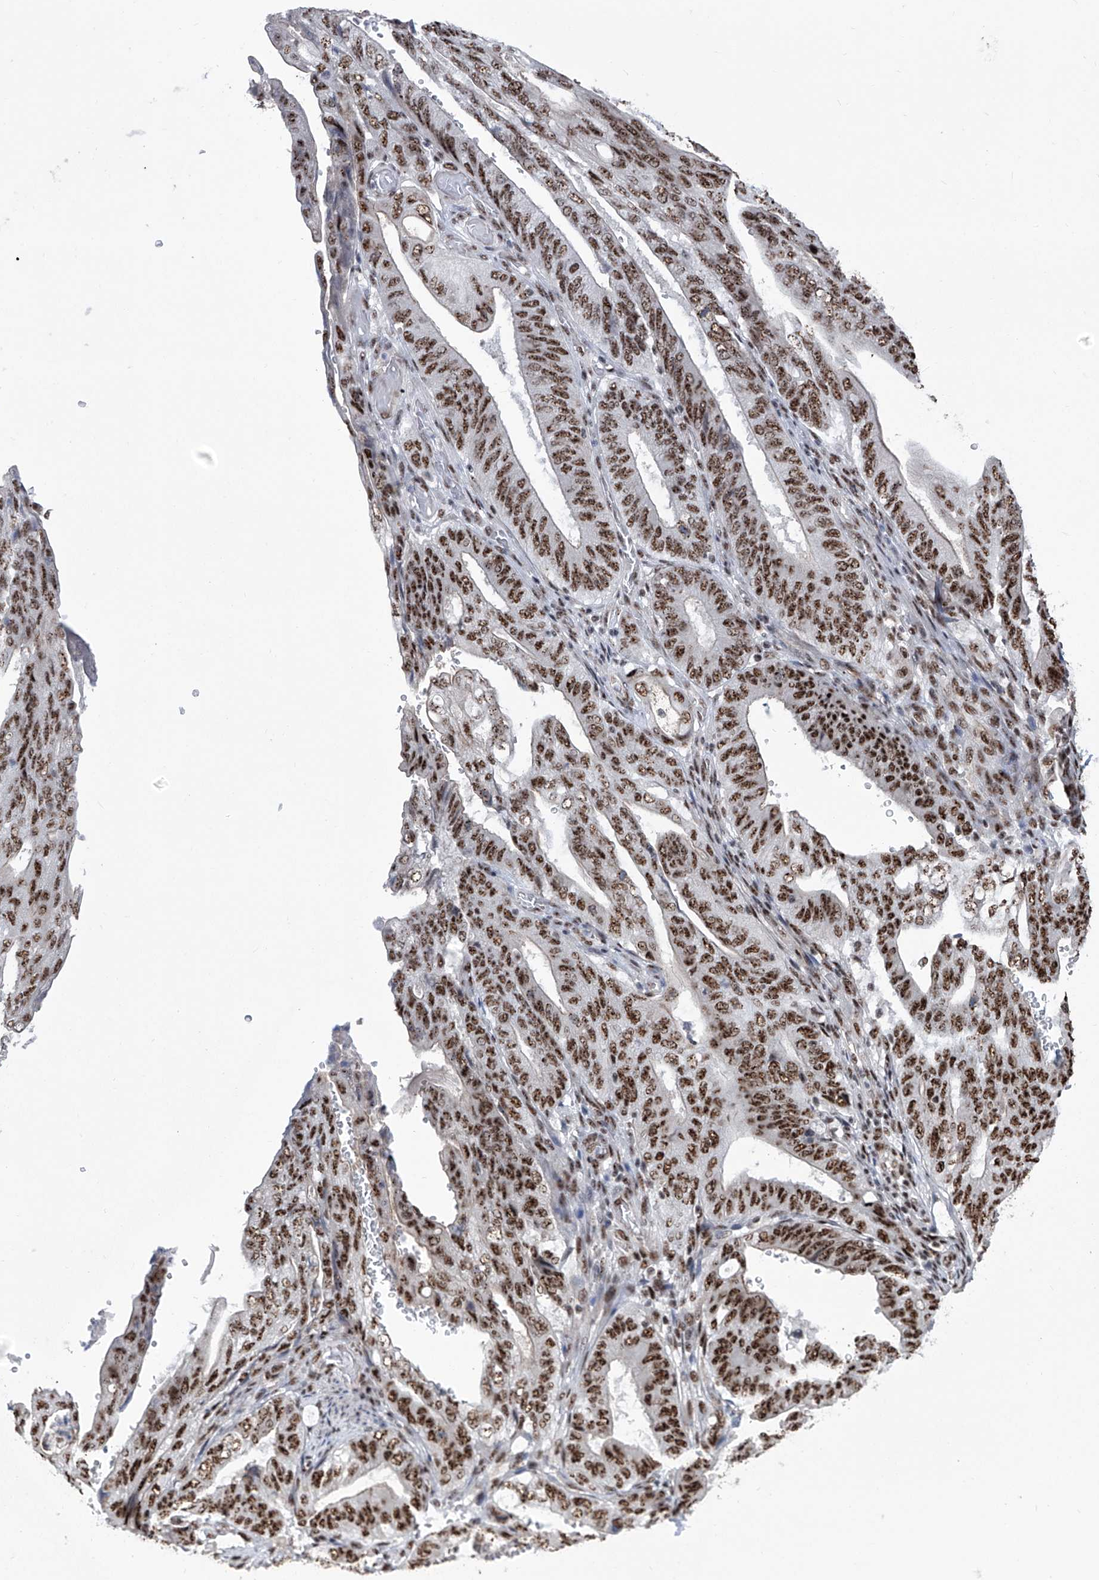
{"staining": {"intensity": "strong", "quantity": ">75%", "location": "nuclear"}, "tissue": "stomach cancer", "cell_type": "Tumor cells", "image_type": "cancer", "snomed": [{"axis": "morphology", "description": "Adenocarcinoma, NOS"}, {"axis": "topography", "description": "Stomach"}], "caption": "Protein staining of adenocarcinoma (stomach) tissue exhibits strong nuclear expression in about >75% of tumor cells. (Stains: DAB (3,3'-diaminobenzidine) in brown, nuclei in blue, Microscopy: brightfield microscopy at high magnification).", "gene": "FBXL4", "patient": {"sex": "female", "age": 73}}